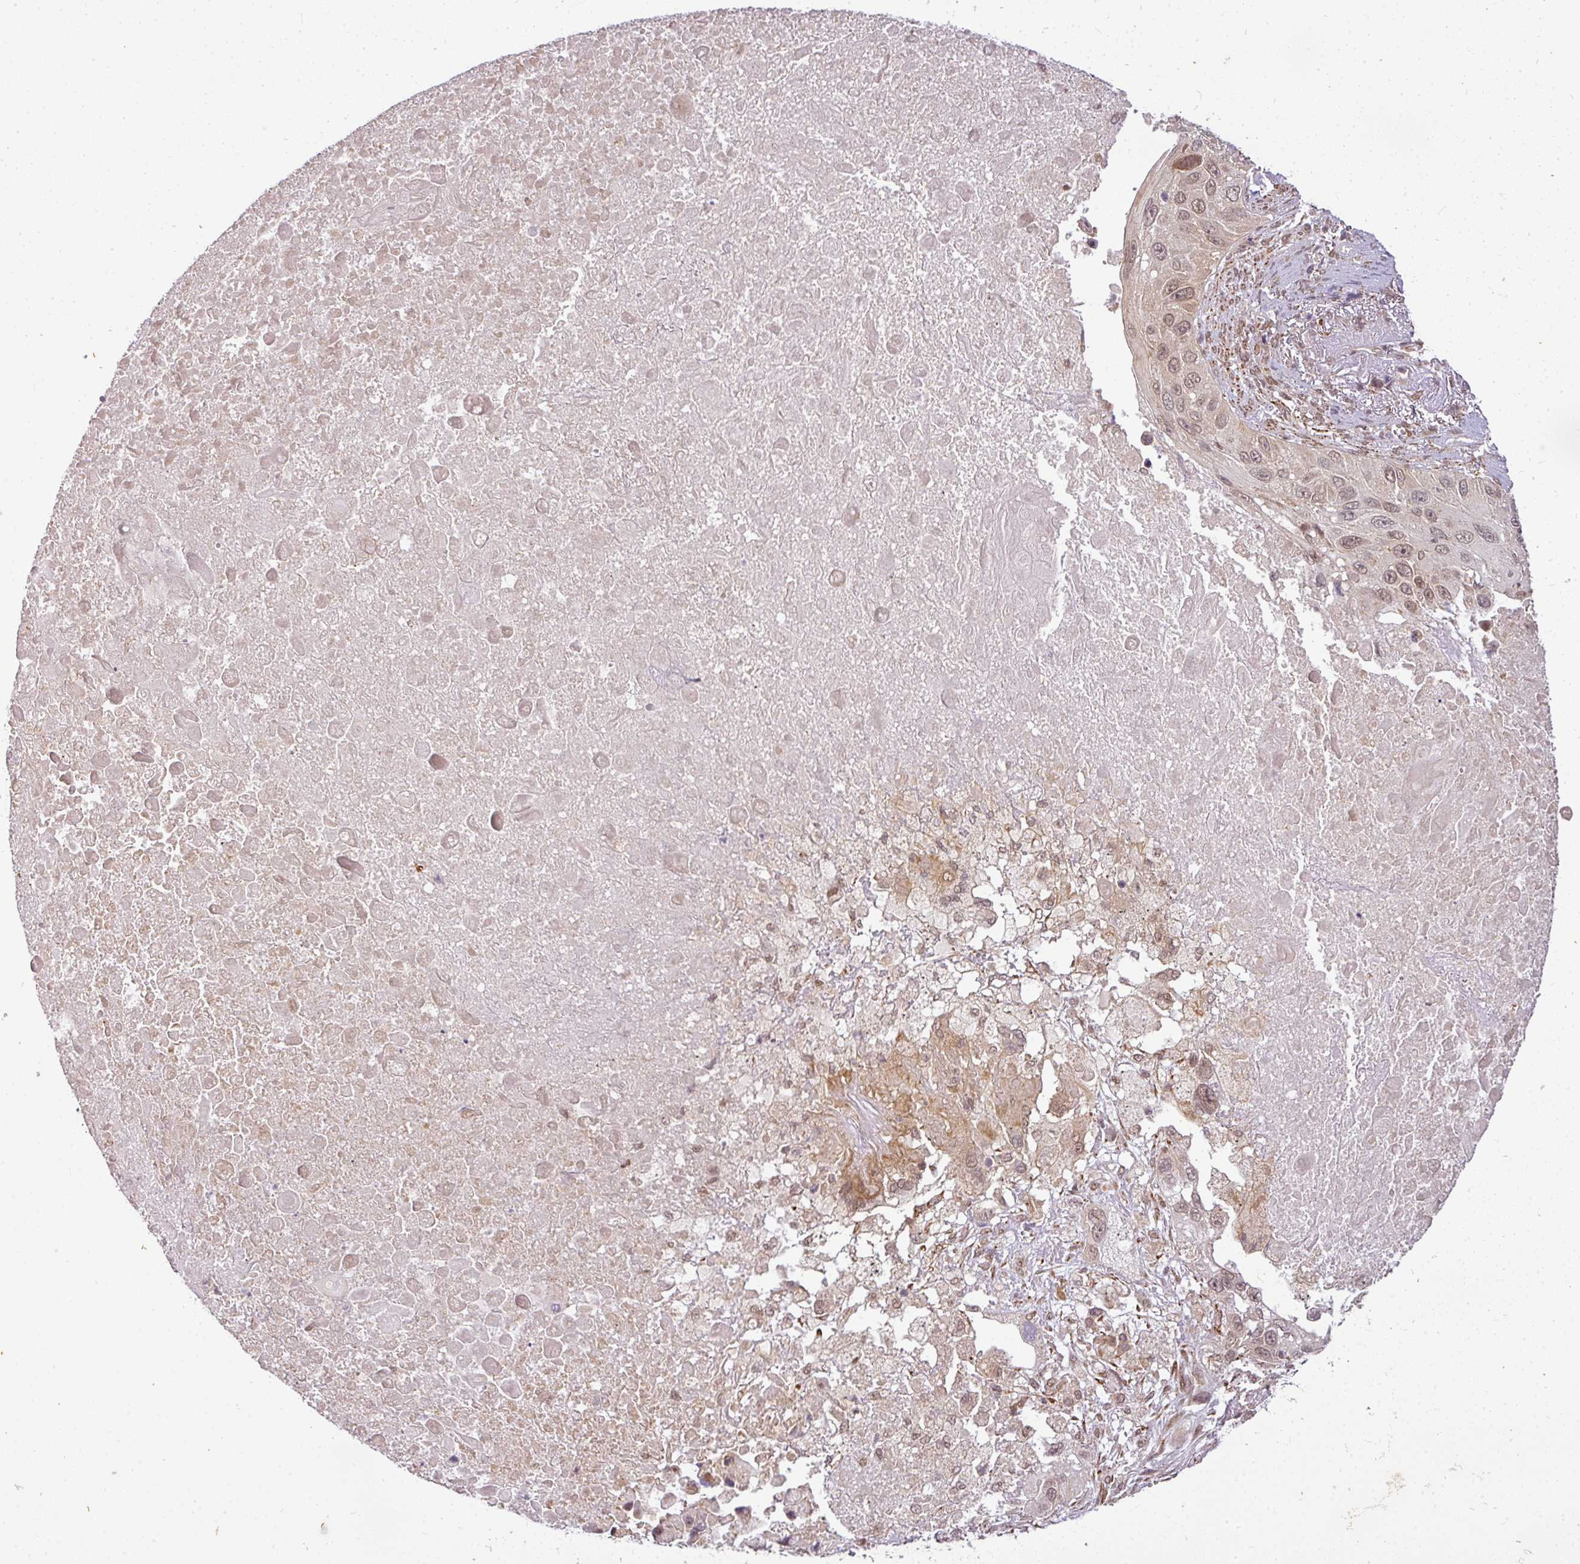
{"staining": {"intensity": "moderate", "quantity": ">75%", "location": "nuclear"}, "tissue": "lung cancer", "cell_type": "Tumor cells", "image_type": "cancer", "snomed": [{"axis": "morphology", "description": "Squamous cell carcinoma, NOS"}, {"axis": "topography", "description": "Lung"}], "caption": "This is an image of immunohistochemistry staining of lung cancer (squamous cell carcinoma), which shows moderate staining in the nuclear of tumor cells.", "gene": "C1orf226", "patient": {"sex": "male", "age": 66}}